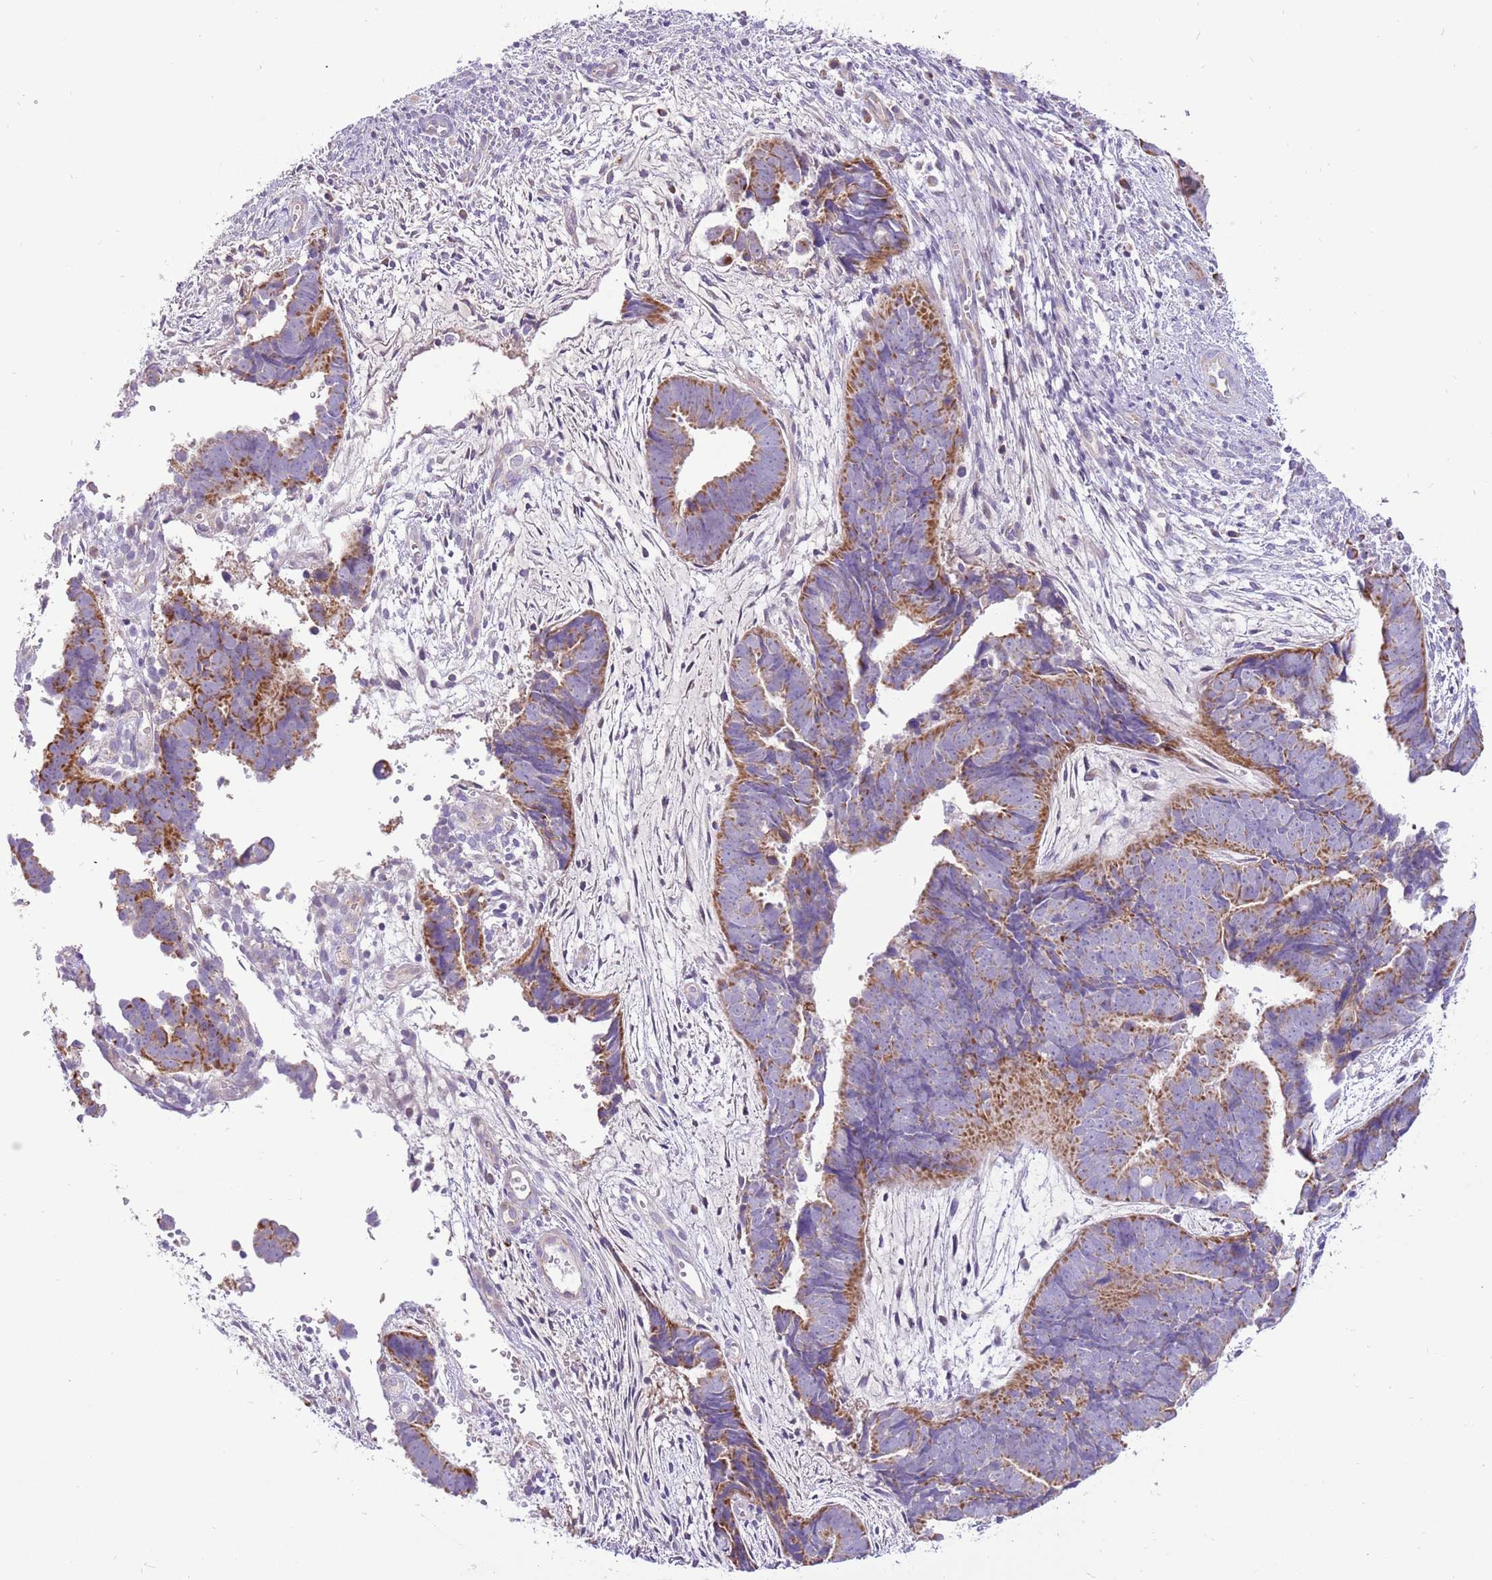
{"staining": {"intensity": "moderate", "quantity": "25%-75%", "location": "cytoplasmic/membranous"}, "tissue": "endometrial cancer", "cell_type": "Tumor cells", "image_type": "cancer", "snomed": [{"axis": "morphology", "description": "Adenocarcinoma, NOS"}, {"axis": "topography", "description": "Endometrium"}], "caption": "A histopathology image showing moderate cytoplasmic/membranous expression in approximately 25%-75% of tumor cells in endometrial cancer, as visualized by brown immunohistochemical staining.", "gene": "COX17", "patient": {"sex": "female", "age": 75}}